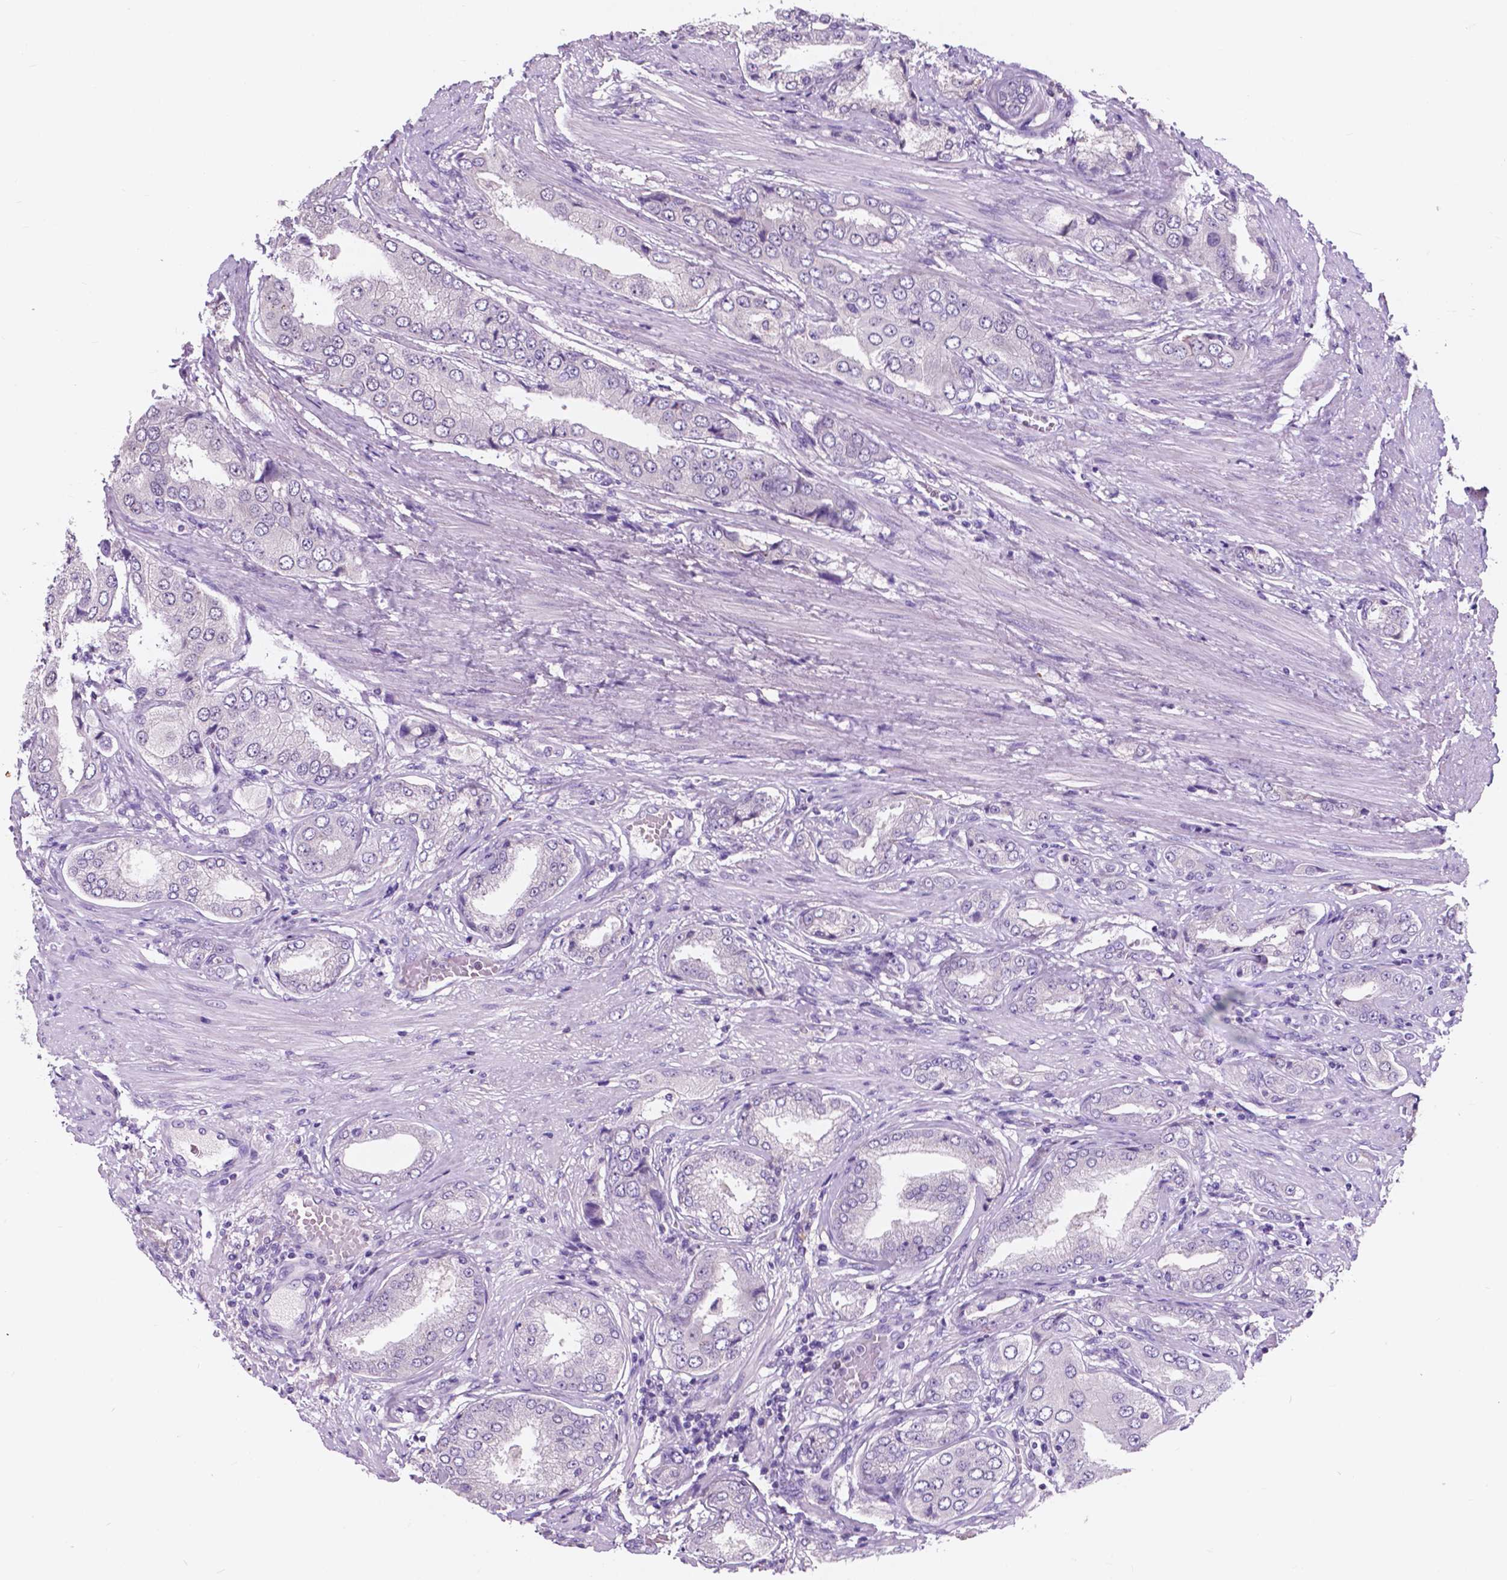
{"staining": {"intensity": "negative", "quantity": "none", "location": "none"}, "tissue": "prostate cancer", "cell_type": "Tumor cells", "image_type": "cancer", "snomed": [{"axis": "morphology", "description": "Adenocarcinoma, NOS"}, {"axis": "topography", "description": "Prostate"}], "caption": "There is no significant positivity in tumor cells of prostate cancer (adenocarcinoma).", "gene": "IREB2", "patient": {"sex": "male", "age": 63}}